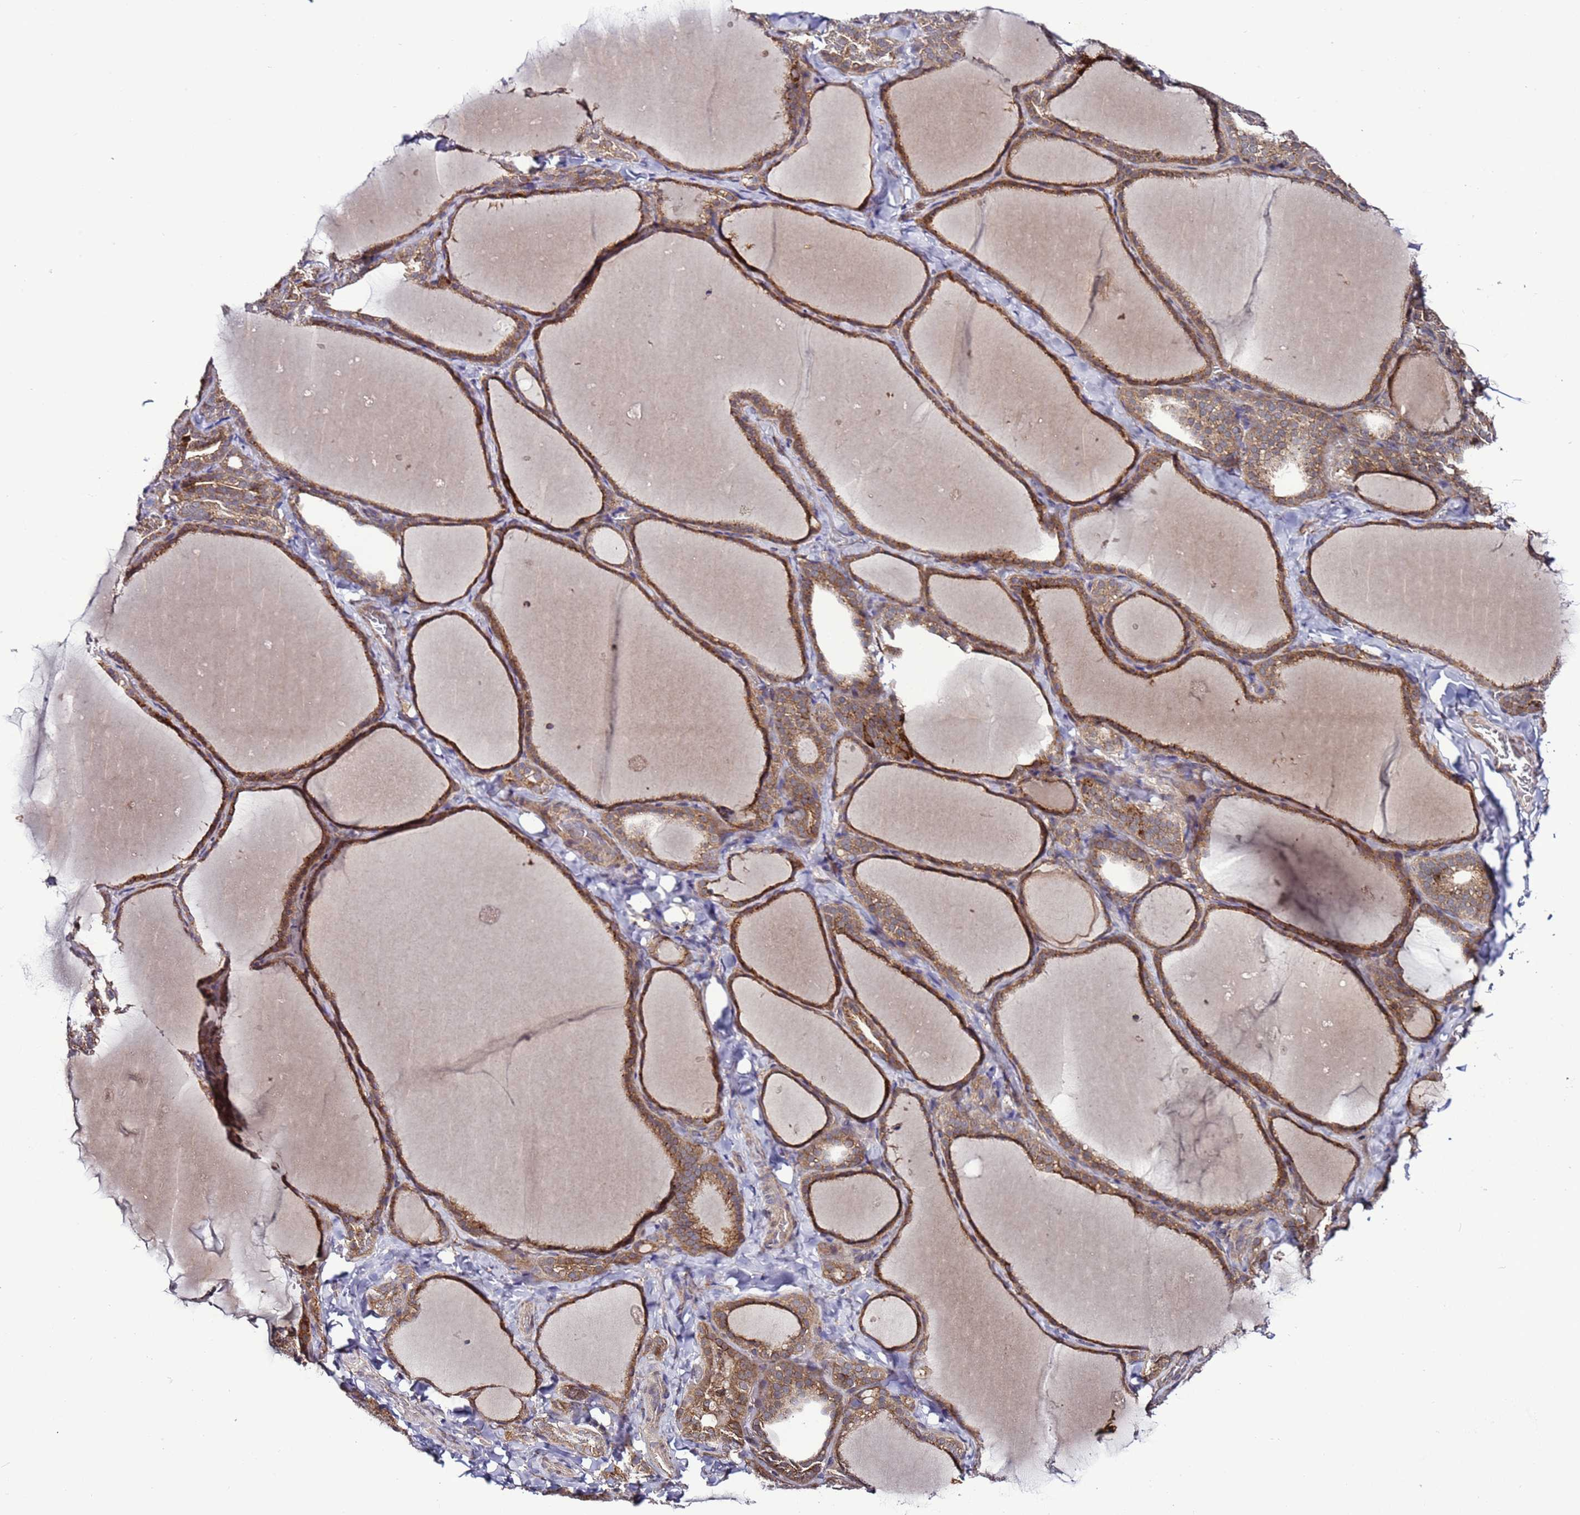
{"staining": {"intensity": "strong", "quantity": ">75%", "location": "cytoplasmic/membranous"}, "tissue": "thyroid gland", "cell_type": "Glandular cells", "image_type": "normal", "snomed": [{"axis": "morphology", "description": "Normal tissue, NOS"}, {"axis": "topography", "description": "Thyroid gland"}], "caption": "An image of thyroid gland stained for a protein displays strong cytoplasmic/membranous brown staining in glandular cells.", "gene": "TMEM176B", "patient": {"sex": "female", "age": 22}}